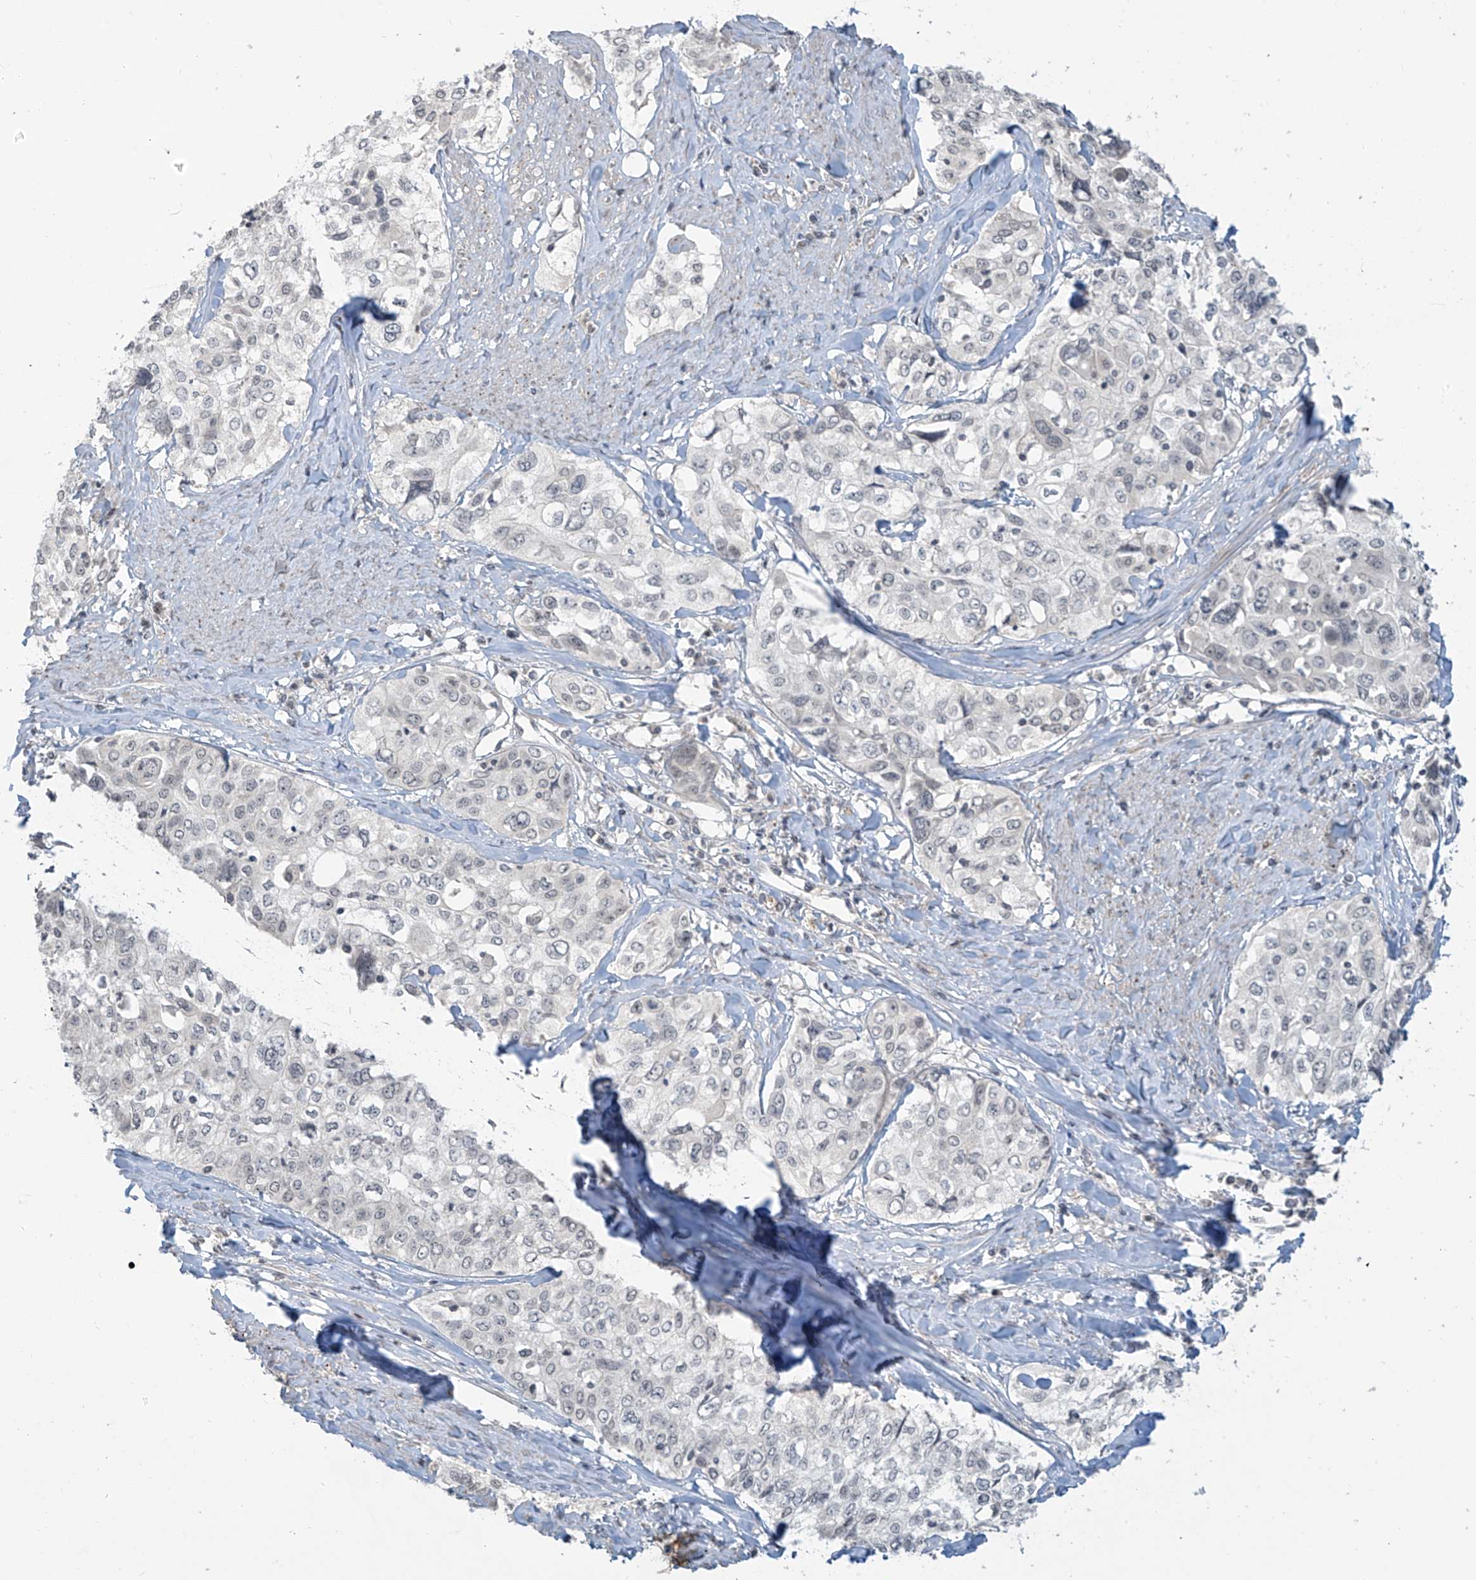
{"staining": {"intensity": "negative", "quantity": "none", "location": "none"}, "tissue": "cervical cancer", "cell_type": "Tumor cells", "image_type": "cancer", "snomed": [{"axis": "morphology", "description": "Squamous cell carcinoma, NOS"}, {"axis": "topography", "description": "Cervix"}], "caption": "This is a photomicrograph of IHC staining of cervical squamous cell carcinoma, which shows no expression in tumor cells. (Brightfield microscopy of DAB (3,3'-diaminobenzidine) immunohistochemistry (IHC) at high magnification).", "gene": "DGKQ", "patient": {"sex": "female", "age": 31}}